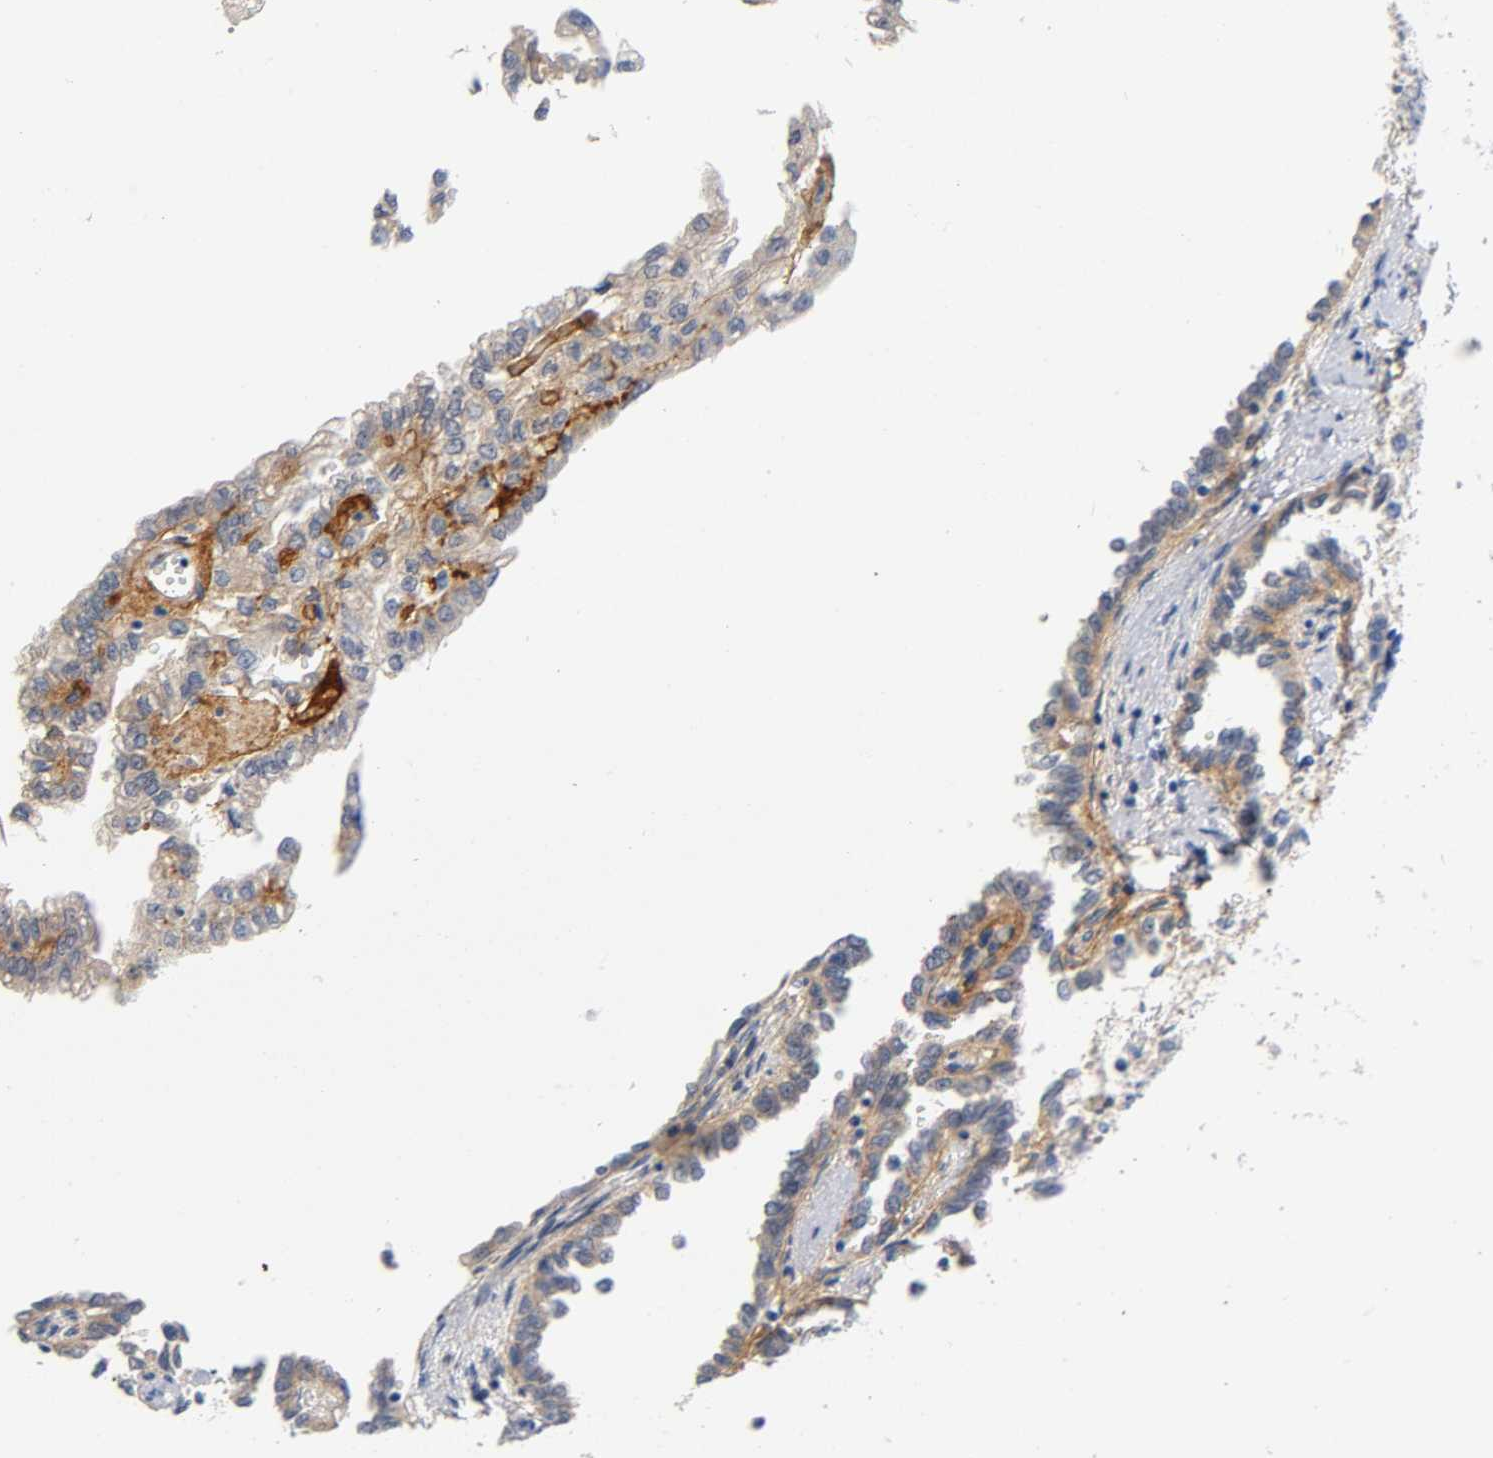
{"staining": {"intensity": "weak", "quantity": ">75%", "location": "cytoplasmic/membranous"}, "tissue": "renal cancer", "cell_type": "Tumor cells", "image_type": "cancer", "snomed": [{"axis": "morphology", "description": "Inflammation, NOS"}, {"axis": "morphology", "description": "Adenocarcinoma, NOS"}, {"axis": "topography", "description": "Kidney"}], "caption": "A micrograph showing weak cytoplasmic/membranous positivity in about >75% of tumor cells in renal cancer (adenocarcinoma), as visualized by brown immunohistochemical staining.", "gene": "TNC", "patient": {"sex": "male", "age": 68}}